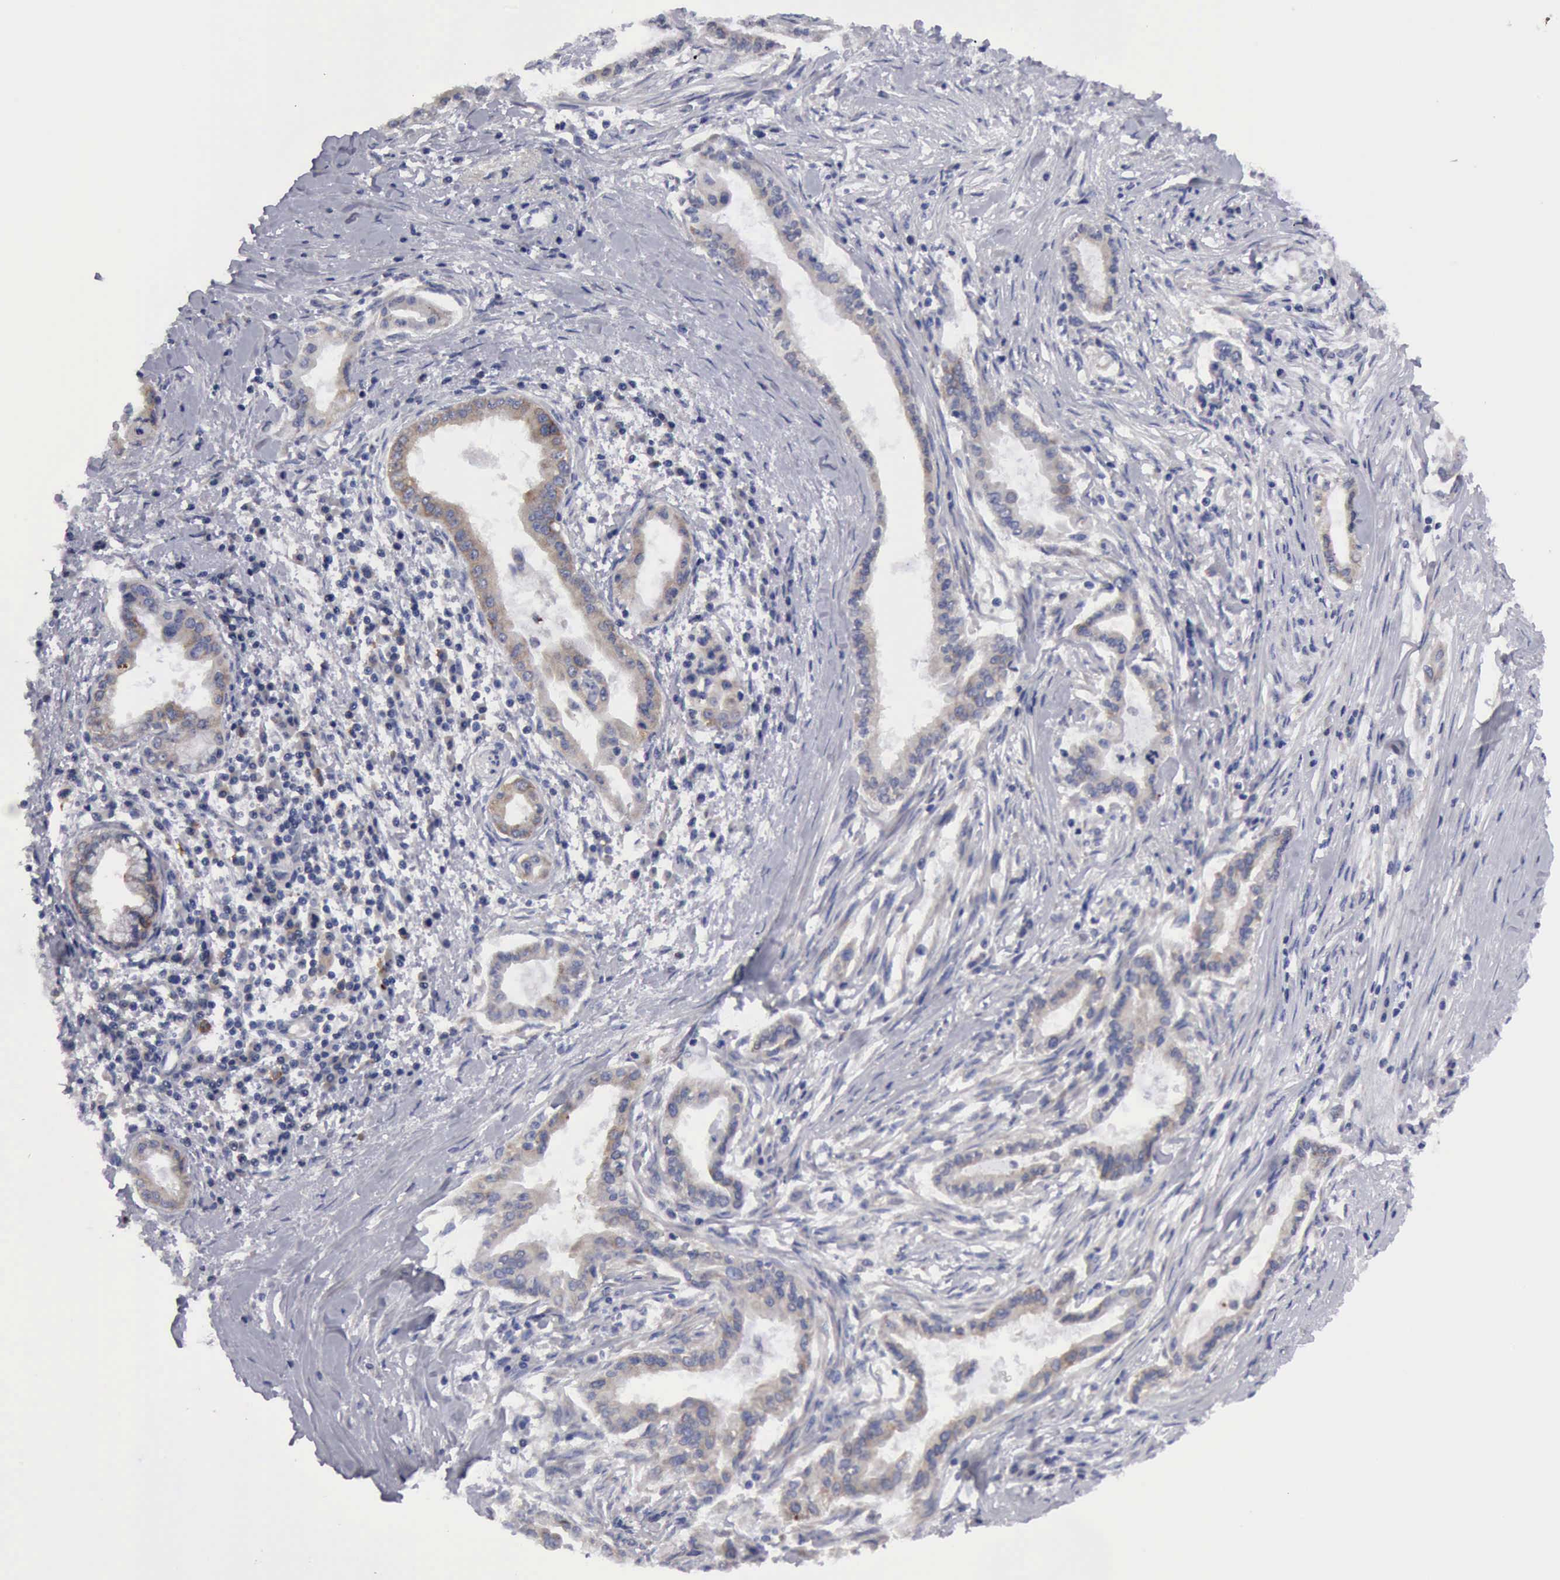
{"staining": {"intensity": "weak", "quantity": "25%-75%", "location": "cytoplasmic/membranous"}, "tissue": "pancreatic cancer", "cell_type": "Tumor cells", "image_type": "cancer", "snomed": [{"axis": "morphology", "description": "Adenocarcinoma, NOS"}, {"axis": "topography", "description": "Pancreas"}], "caption": "Protein analysis of adenocarcinoma (pancreatic) tissue reveals weak cytoplasmic/membranous expression in about 25%-75% of tumor cells.", "gene": "TXLNG", "patient": {"sex": "female", "age": 64}}